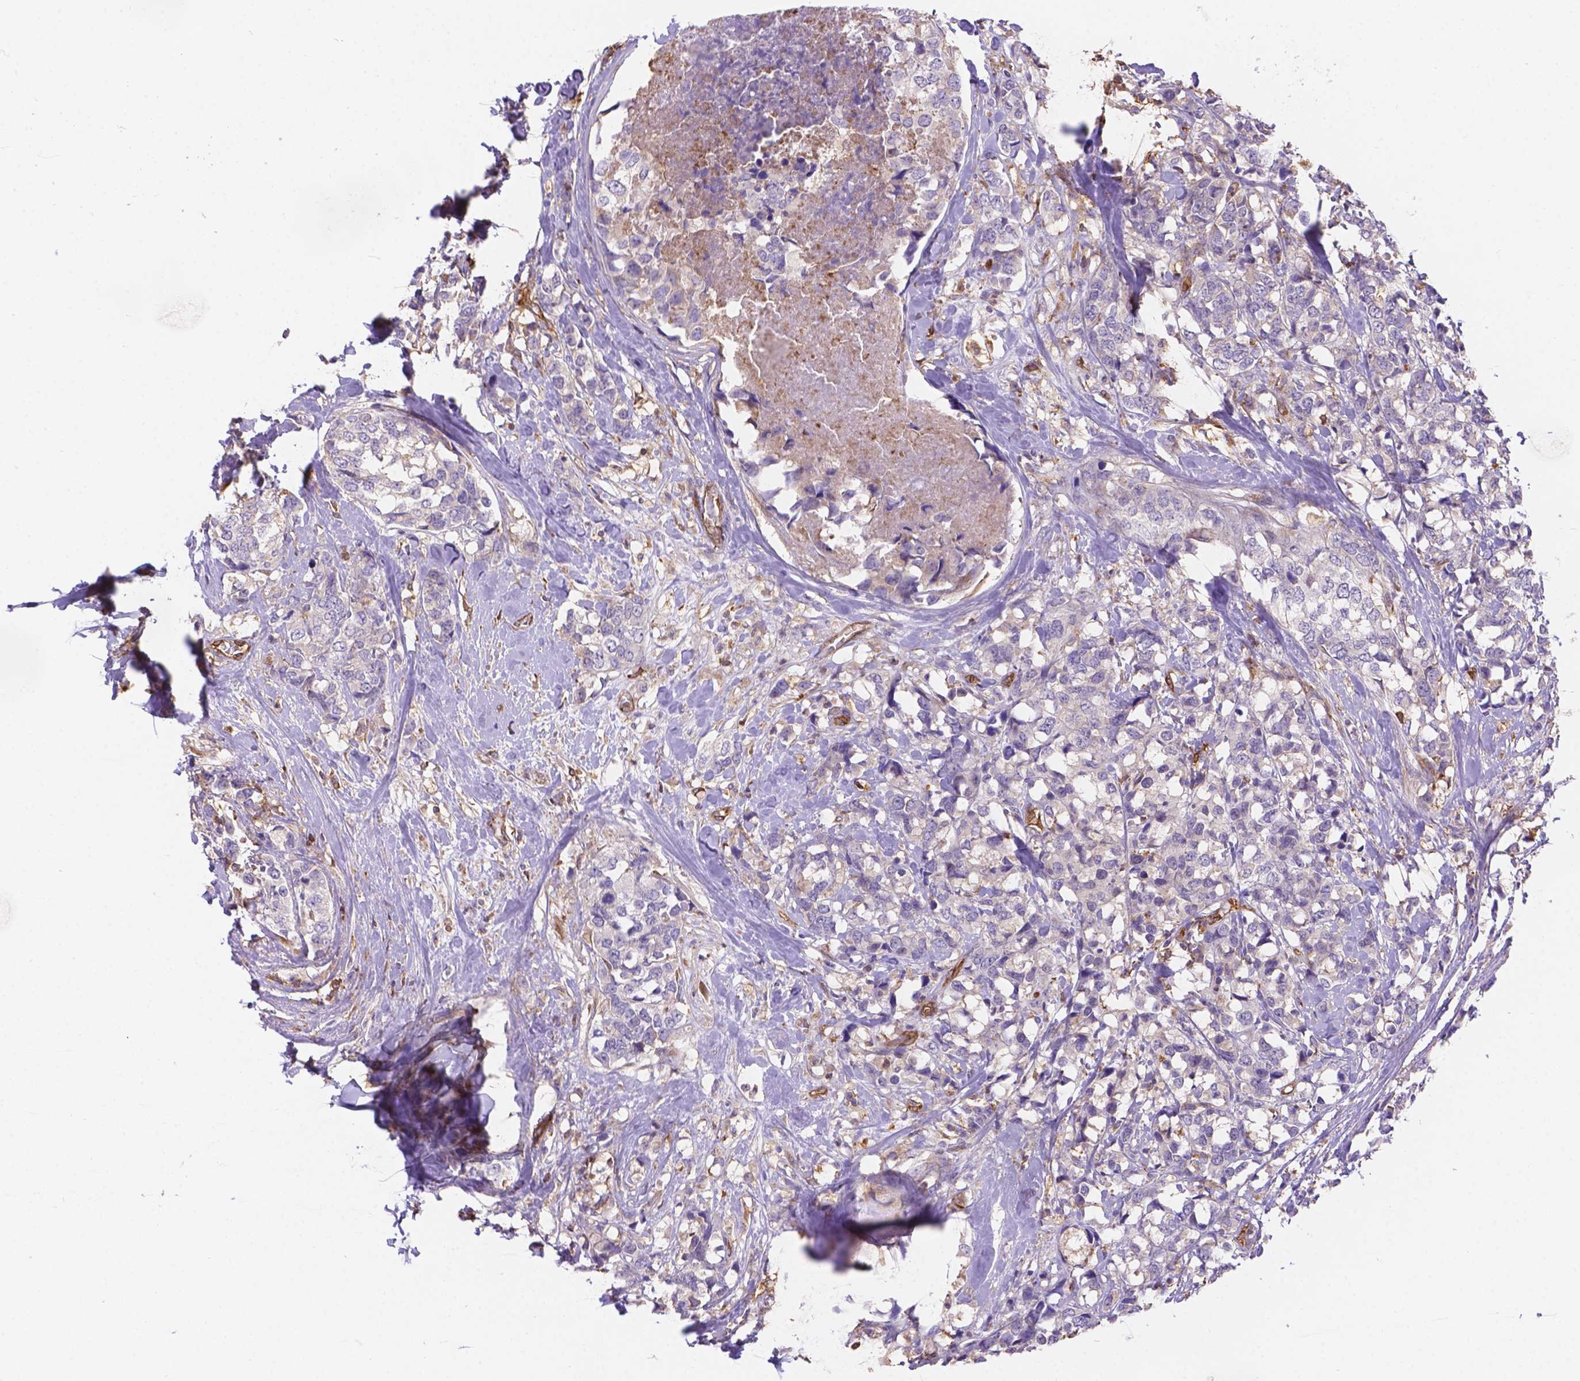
{"staining": {"intensity": "negative", "quantity": "none", "location": "none"}, "tissue": "breast cancer", "cell_type": "Tumor cells", "image_type": "cancer", "snomed": [{"axis": "morphology", "description": "Lobular carcinoma"}, {"axis": "topography", "description": "Breast"}], "caption": "High power microscopy photomicrograph of an immunohistochemistry photomicrograph of lobular carcinoma (breast), revealing no significant staining in tumor cells.", "gene": "DMWD", "patient": {"sex": "female", "age": 59}}